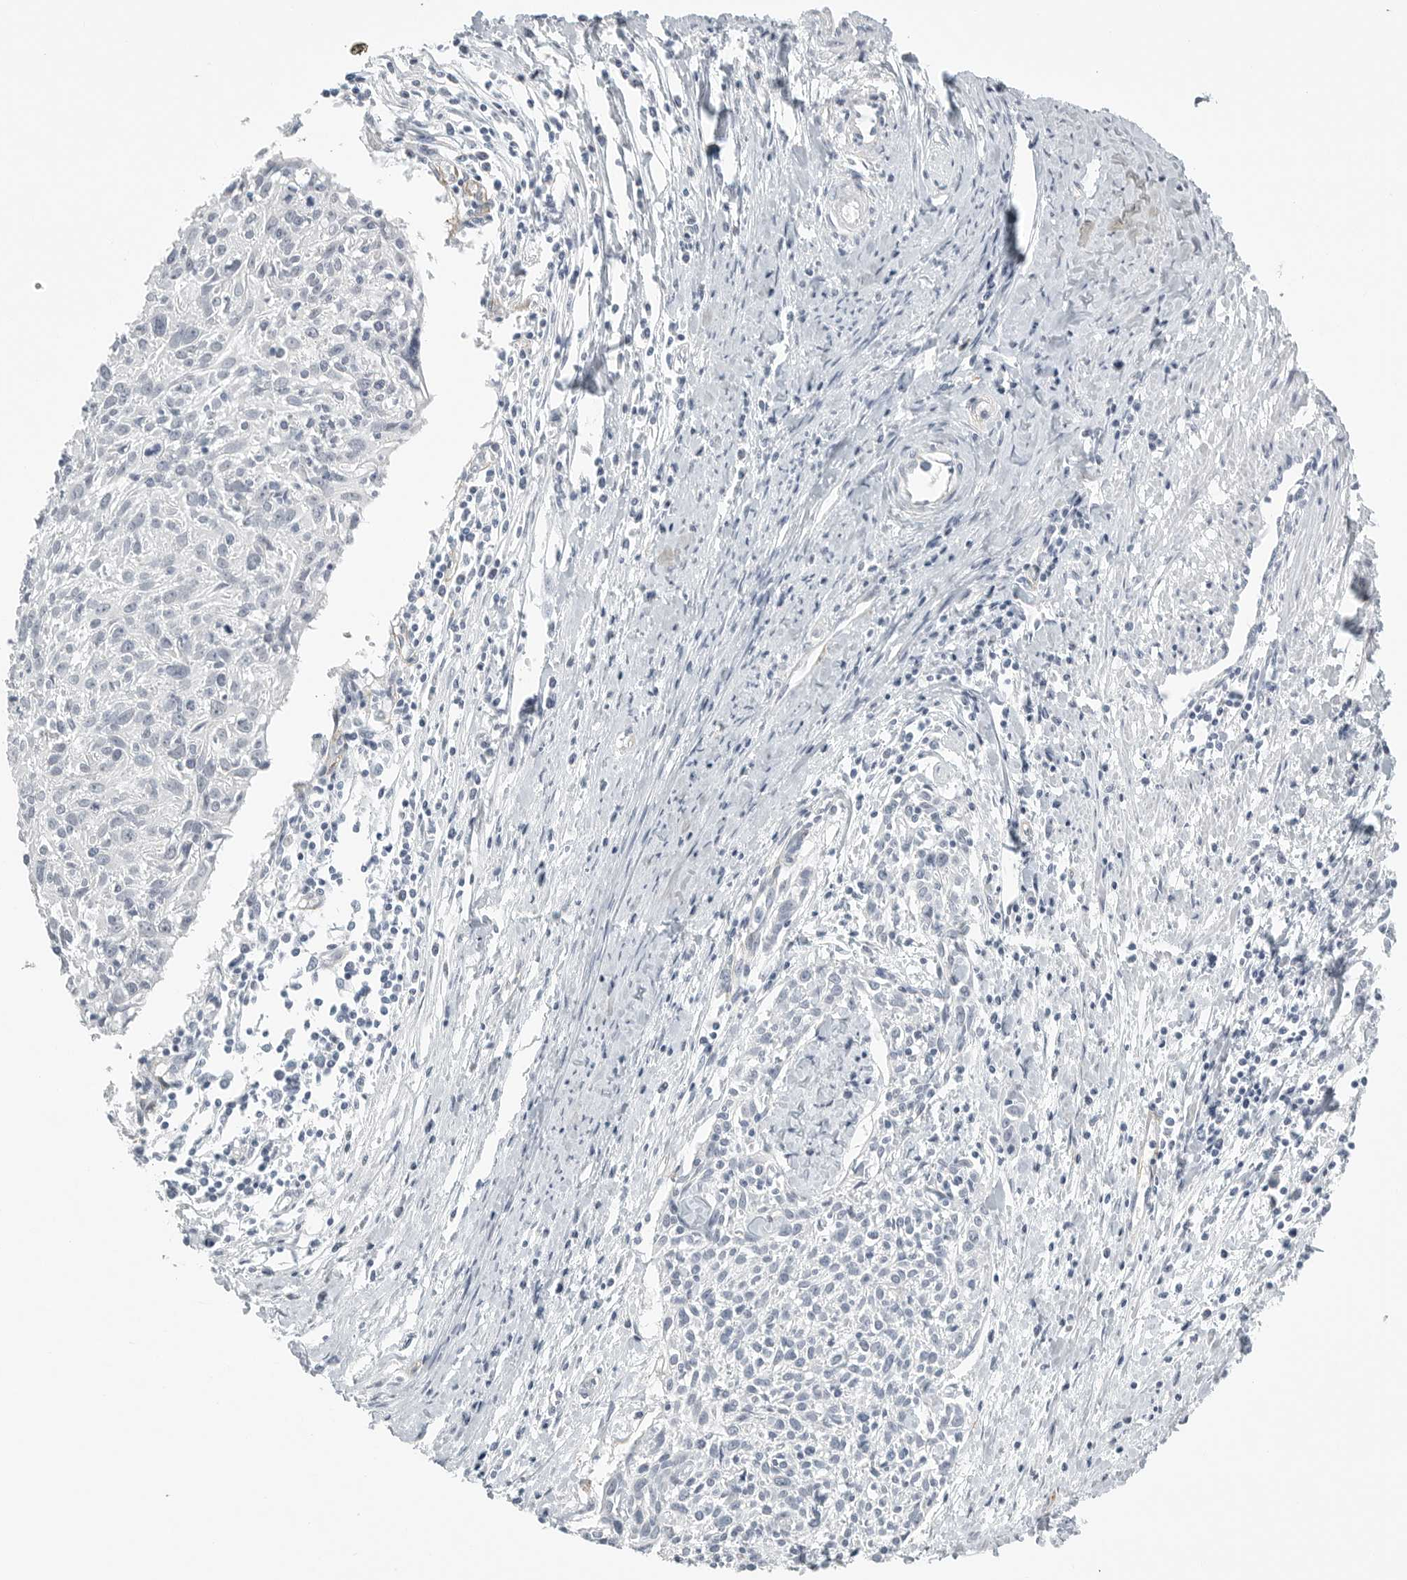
{"staining": {"intensity": "negative", "quantity": "none", "location": "none"}, "tissue": "cervical cancer", "cell_type": "Tumor cells", "image_type": "cancer", "snomed": [{"axis": "morphology", "description": "Squamous cell carcinoma, NOS"}, {"axis": "topography", "description": "Cervix"}], "caption": "The micrograph shows no significant positivity in tumor cells of cervical cancer. Nuclei are stained in blue.", "gene": "TNR", "patient": {"sex": "female", "age": 51}}